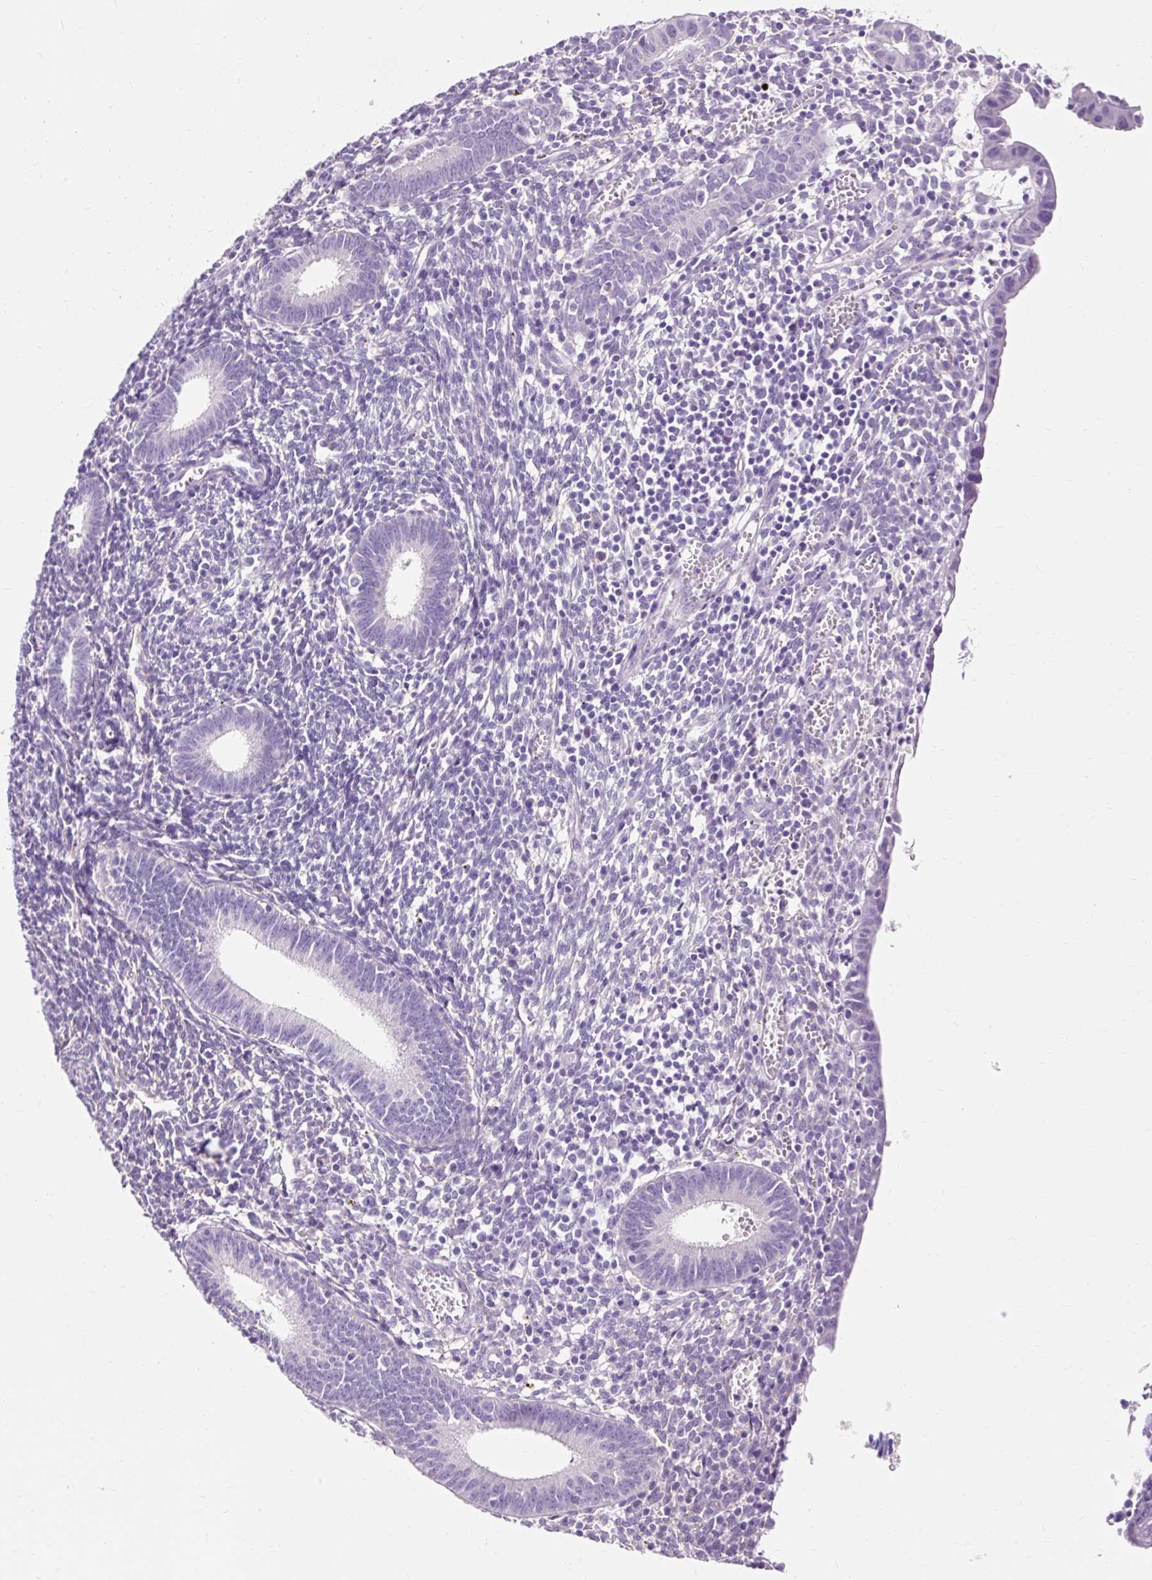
{"staining": {"intensity": "negative", "quantity": "none", "location": "none"}, "tissue": "endometrium", "cell_type": "Cells in endometrial stroma", "image_type": "normal", "snomed": [{"axis": "morphology", "description": "Normal tissue, NOS"}, {"axis": "topography", "description": "Endometrium"}], "caption": "Immunohistochemistry of normal human endometrium reveals no positivity in cells in endometrial stroma. (DAB IHC with hematoxylin counter stain).", "gene": "CLDN25", "patient": {"sex": "female", "age": 41}}